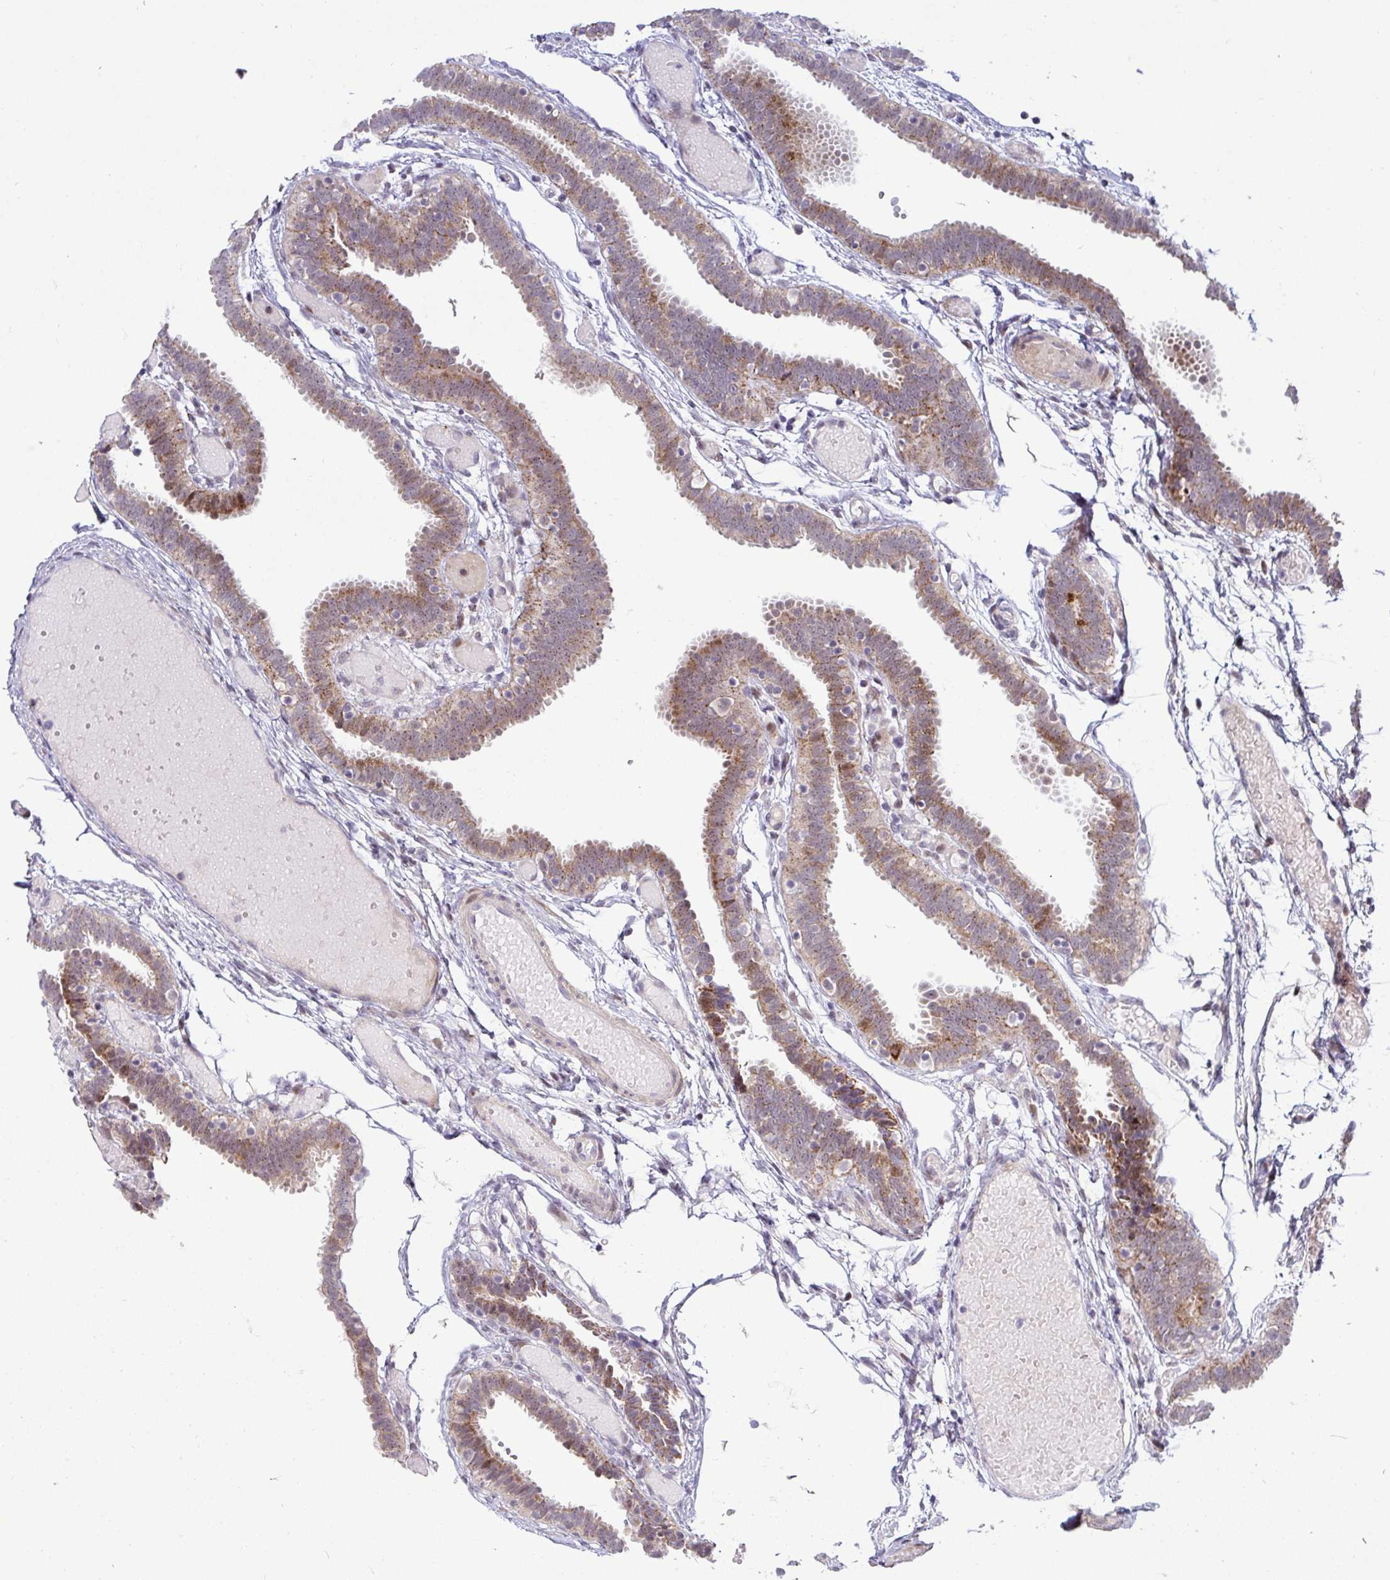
{"staining": {"intensity": "weak", "quantity": "25%-75%", "location": "cytoplasmic/membranous"}, "tissue": "fallopian tube", "cell_type": "Glandular cells", "image_type": "normal", "snomed": [{"axis": "morphology", "description": "Normal tissue, NOS"}, {"axis": "topography", "description": "Fallopian tube"}], "caption": "Protein expression by immunohistochemistry displays weak cytoplasmic/membranous staining in about 25%-75% of glandular cells in unremarkable fallopian tube. The staining was performed using DAB to visualize the protein expression in brown, while the nuclei were stained in blue with hematoxylin (Magnification: 20x).", "gene": "DZIP1", "patient": {"sex": "female", "age": 37}}